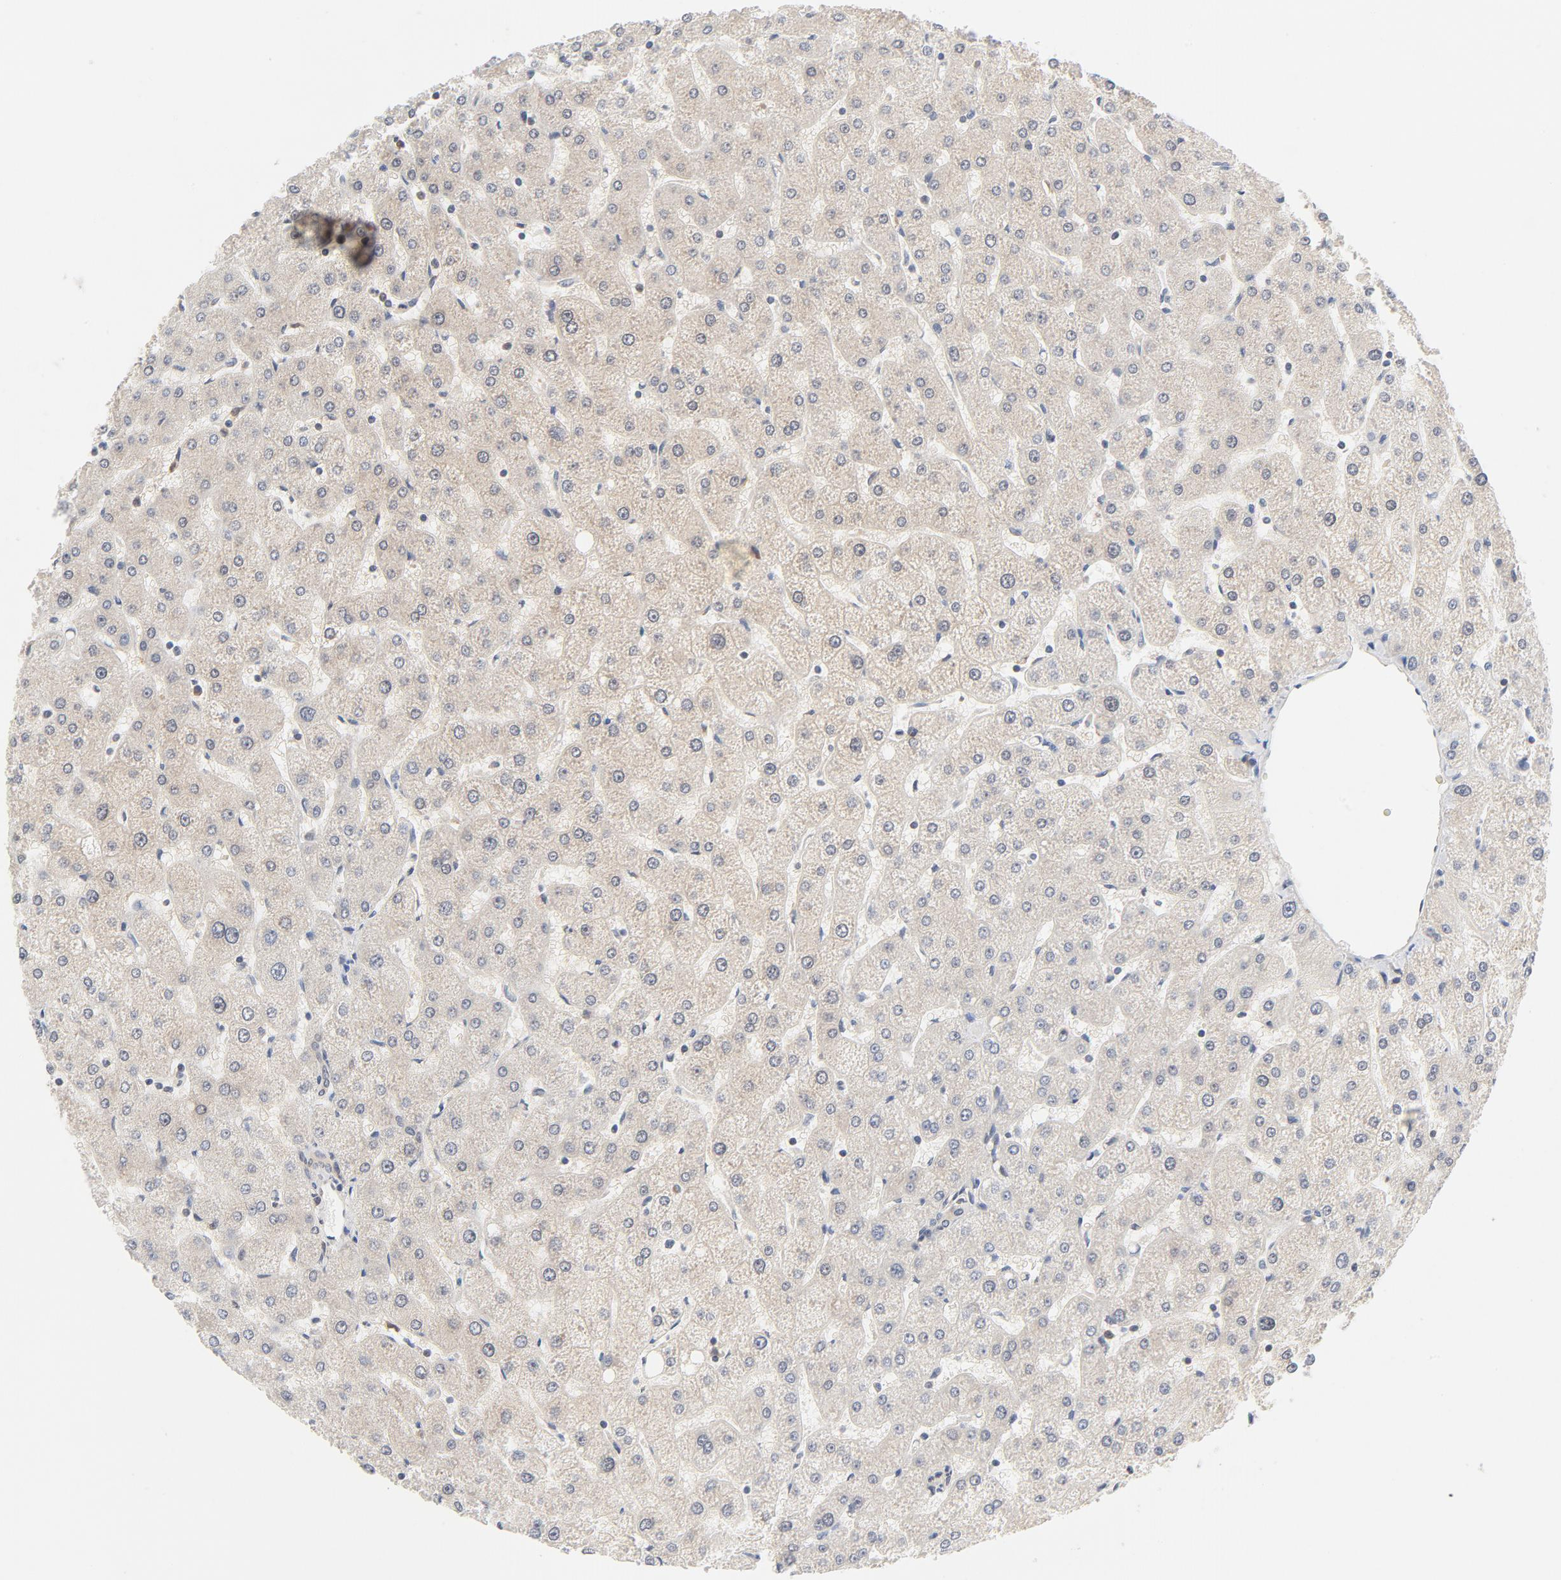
{"staining": {"intensity": "weak", "quantity": ">75%", "location": "cytoplasmic/membranous"}, "tissue": "liver", "cell_type": "Cholangiocytes", "image_type": "normal", "snomed": [{"axis": "morphology", "description": "Normal tissue, NOS"}, {"axis": "topography", "description": "Liver"}], "caption": "A low amount of weak cytoplasmic/membranous expression is identified in about >75% of cholangiocytes in benign liver. Nuclei are stained in blue.", "gene": "EIF4E", "patient": {"sex": "male", "age": 67}}